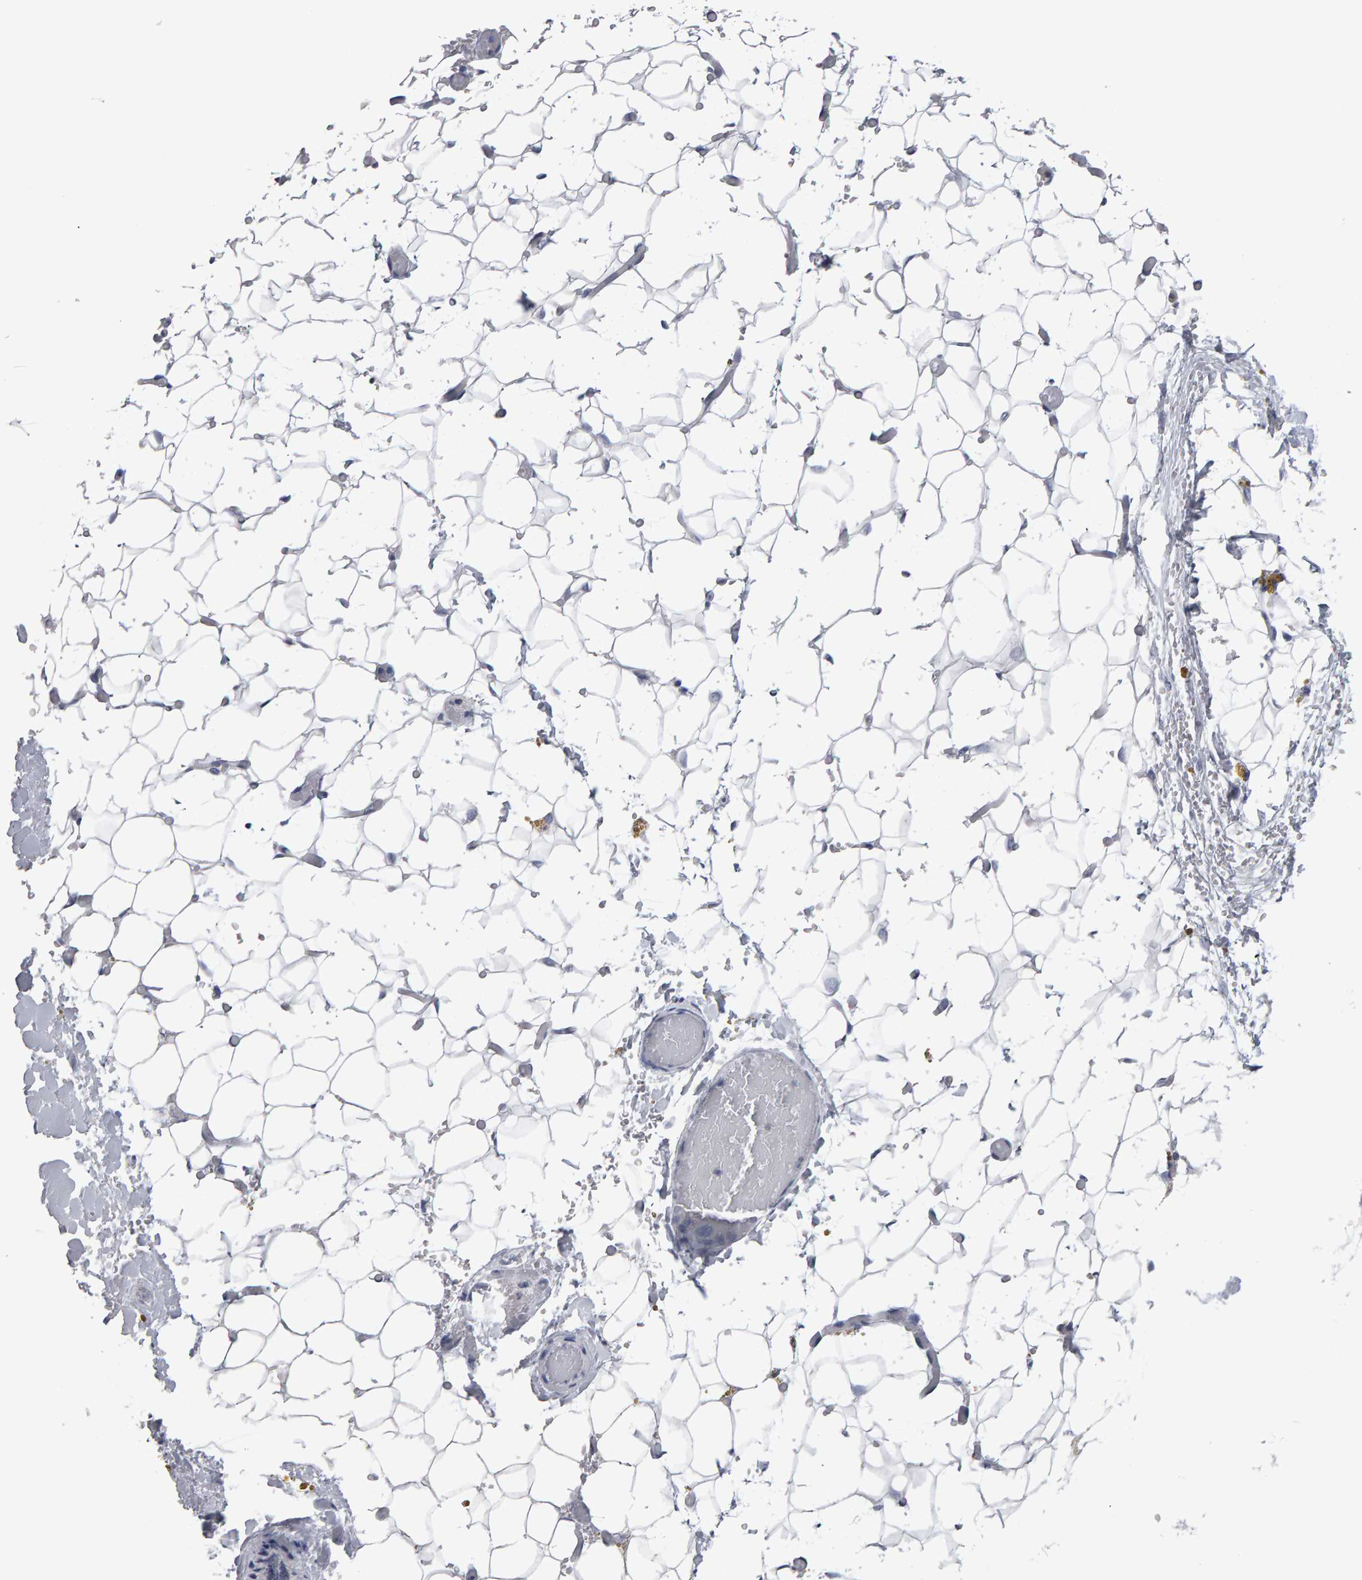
{"staining": {"intensity": "negative", "quantity": "none", "location": "none"}, "tissue": "adipose tissue", "cell_type": "Adipocytes", "image_type": "normal", "snomed": [{"axis": "morphology", "description": "Normal tissue, NOS"}, {"axis": "topography", "description": "Kidney"}, {"axis": "topography", "description": "Peripheral nerve tissue"}], "caption": "A photomicrograph of human adipose tissue is negative for staining in adipocytes. The staining is performed using DAB (3,3'-diaminobenzidine) brown chromogen with nuclei counter-stained in using hematoxylin.", "gene": "CD38", "patient": {"sex": "male", "age": 7}}